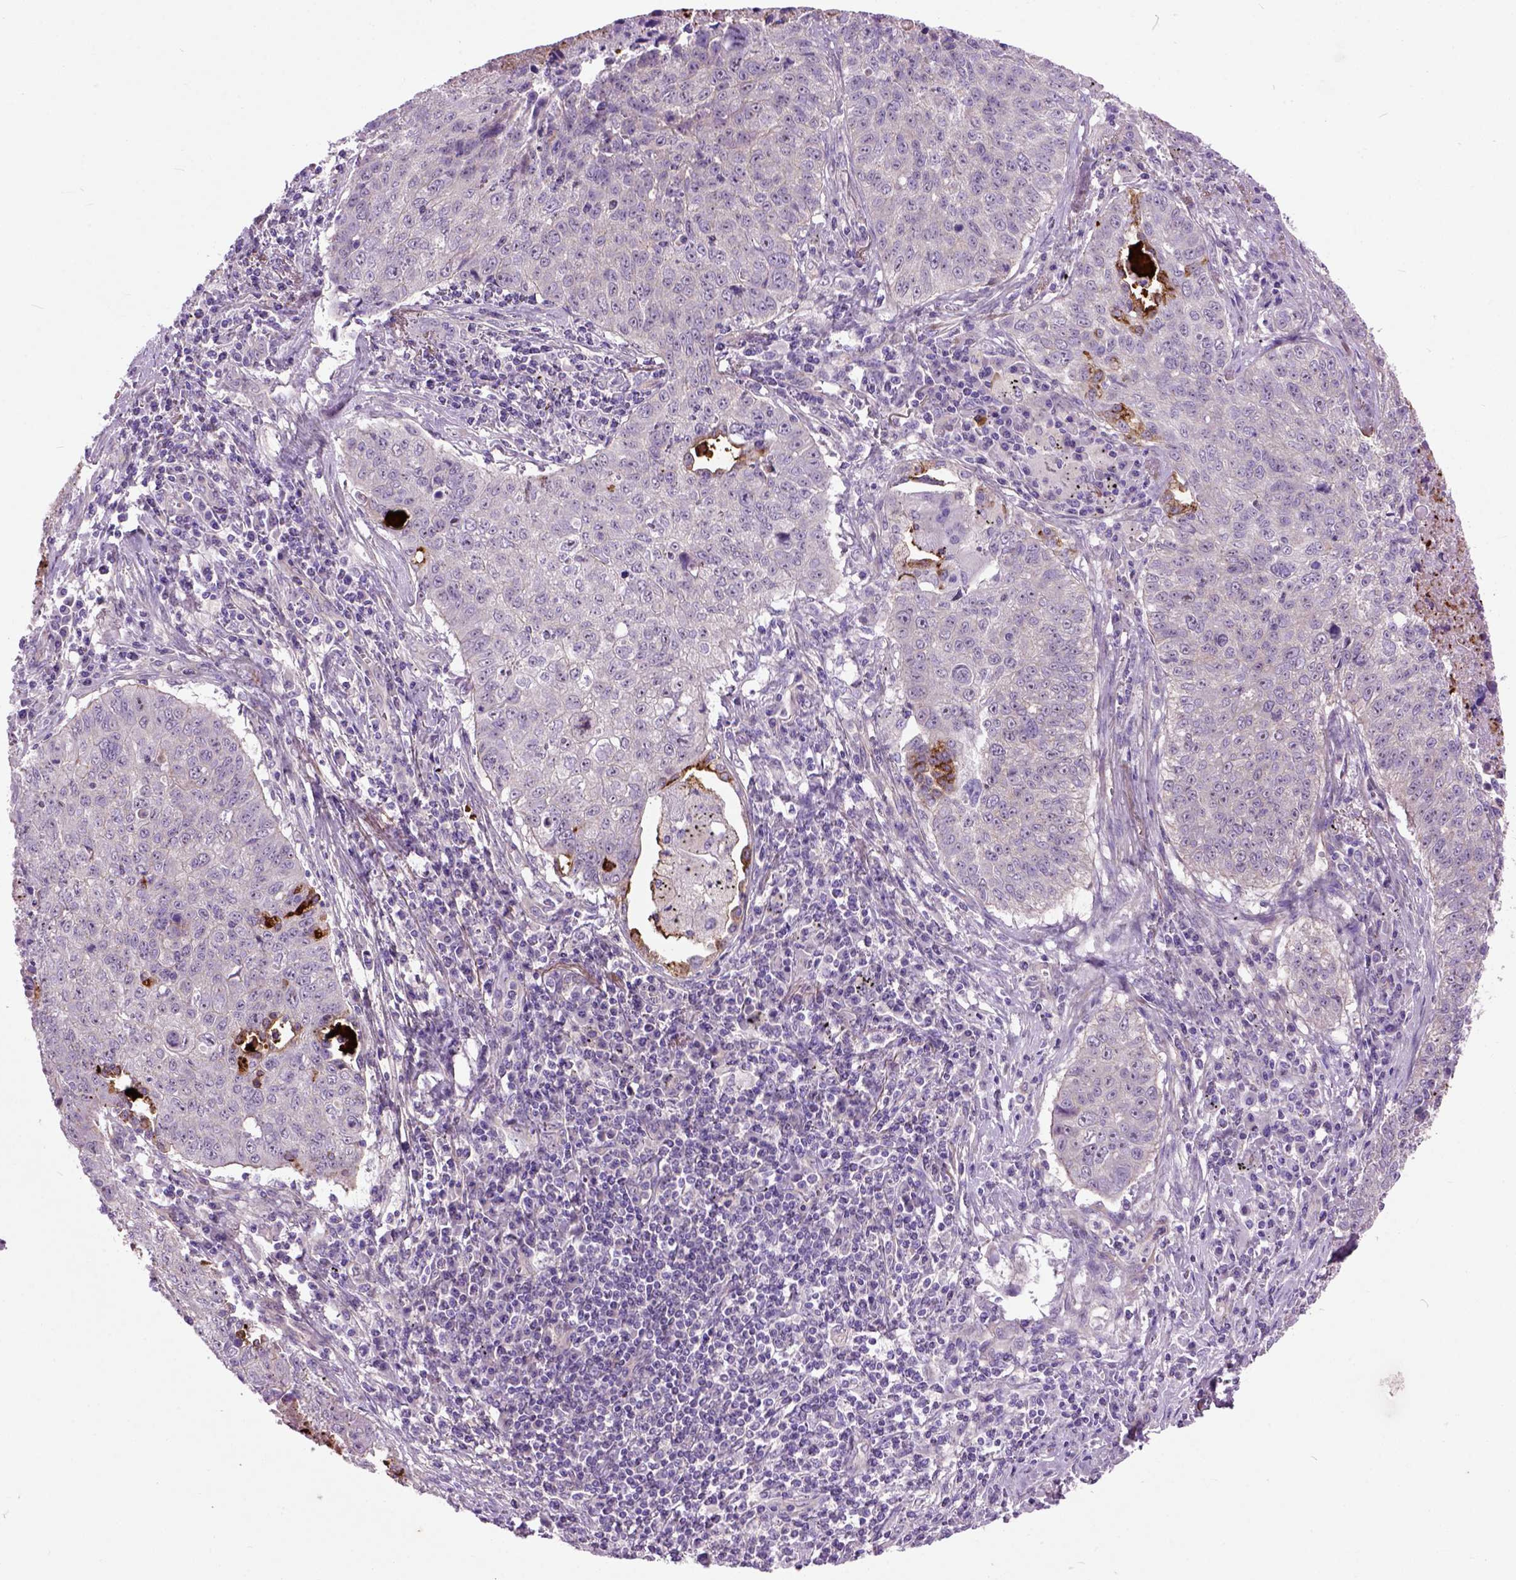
{"staining": {"intensity": "negative", "quantity": "none", "location": "none"}, "tissue": "lung cancer", "cell_type": "Tumor cells", "image_type": "cancer", "snomed": [{"axis": "morphology", "description": "Normal morphology"}, {"axis": "morphology", "description": "Aneuploidy"}, {"axis": "morphology", "description": "Squamous cell carcinoma, NOS"}, {"axis": "topography", "description": "Lymph node"}, {"axis": "topography", "description": "Lung"}], "caption": "This histopathology image is of lung squamous cell carcinoma stained with immunohistochemistry (IHC) to label a protein in brown with the nuclei are counter-stained blue. There is no staining in tumor cells.", "gene": "MAPT", "patient": {"sex": "female", "age": 76}}